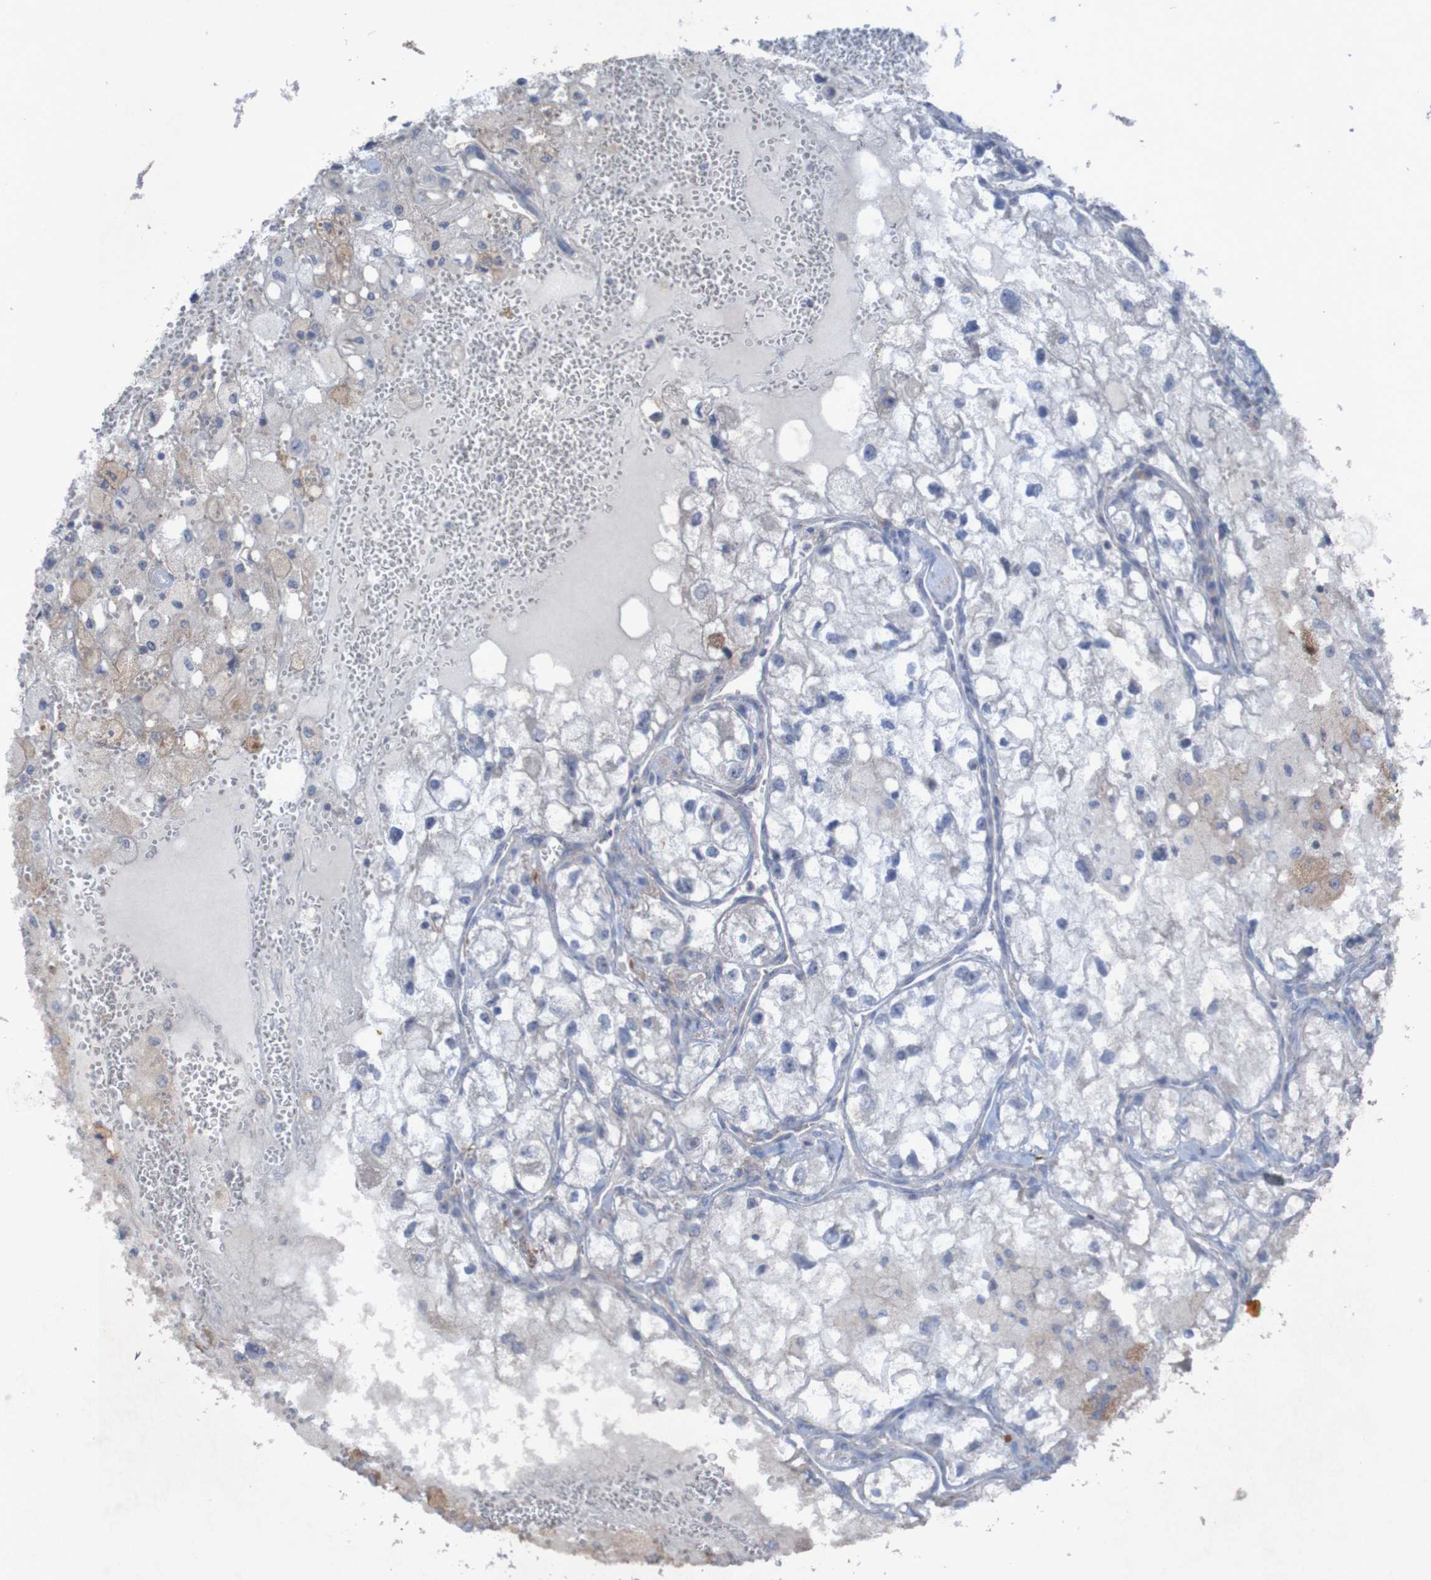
{"staining": {"intensity": "negative", "quantity": "none", "location": "none"}, "tissue": "renal cancer", "cell_type": "Tumor cells", "image_type": "cancer", "snomed": [{"axis": "morphology", "description": "Adenocarcinoma, NOS"}, {"axis": "topography", "description": "Kidney"}], "caption": "Tumor cells show no significant protein positivity in renal cancer. Nuclei are stained in blue.", "gene": "ANGPT4", "patient": {"sex": "female", "age": 70}}